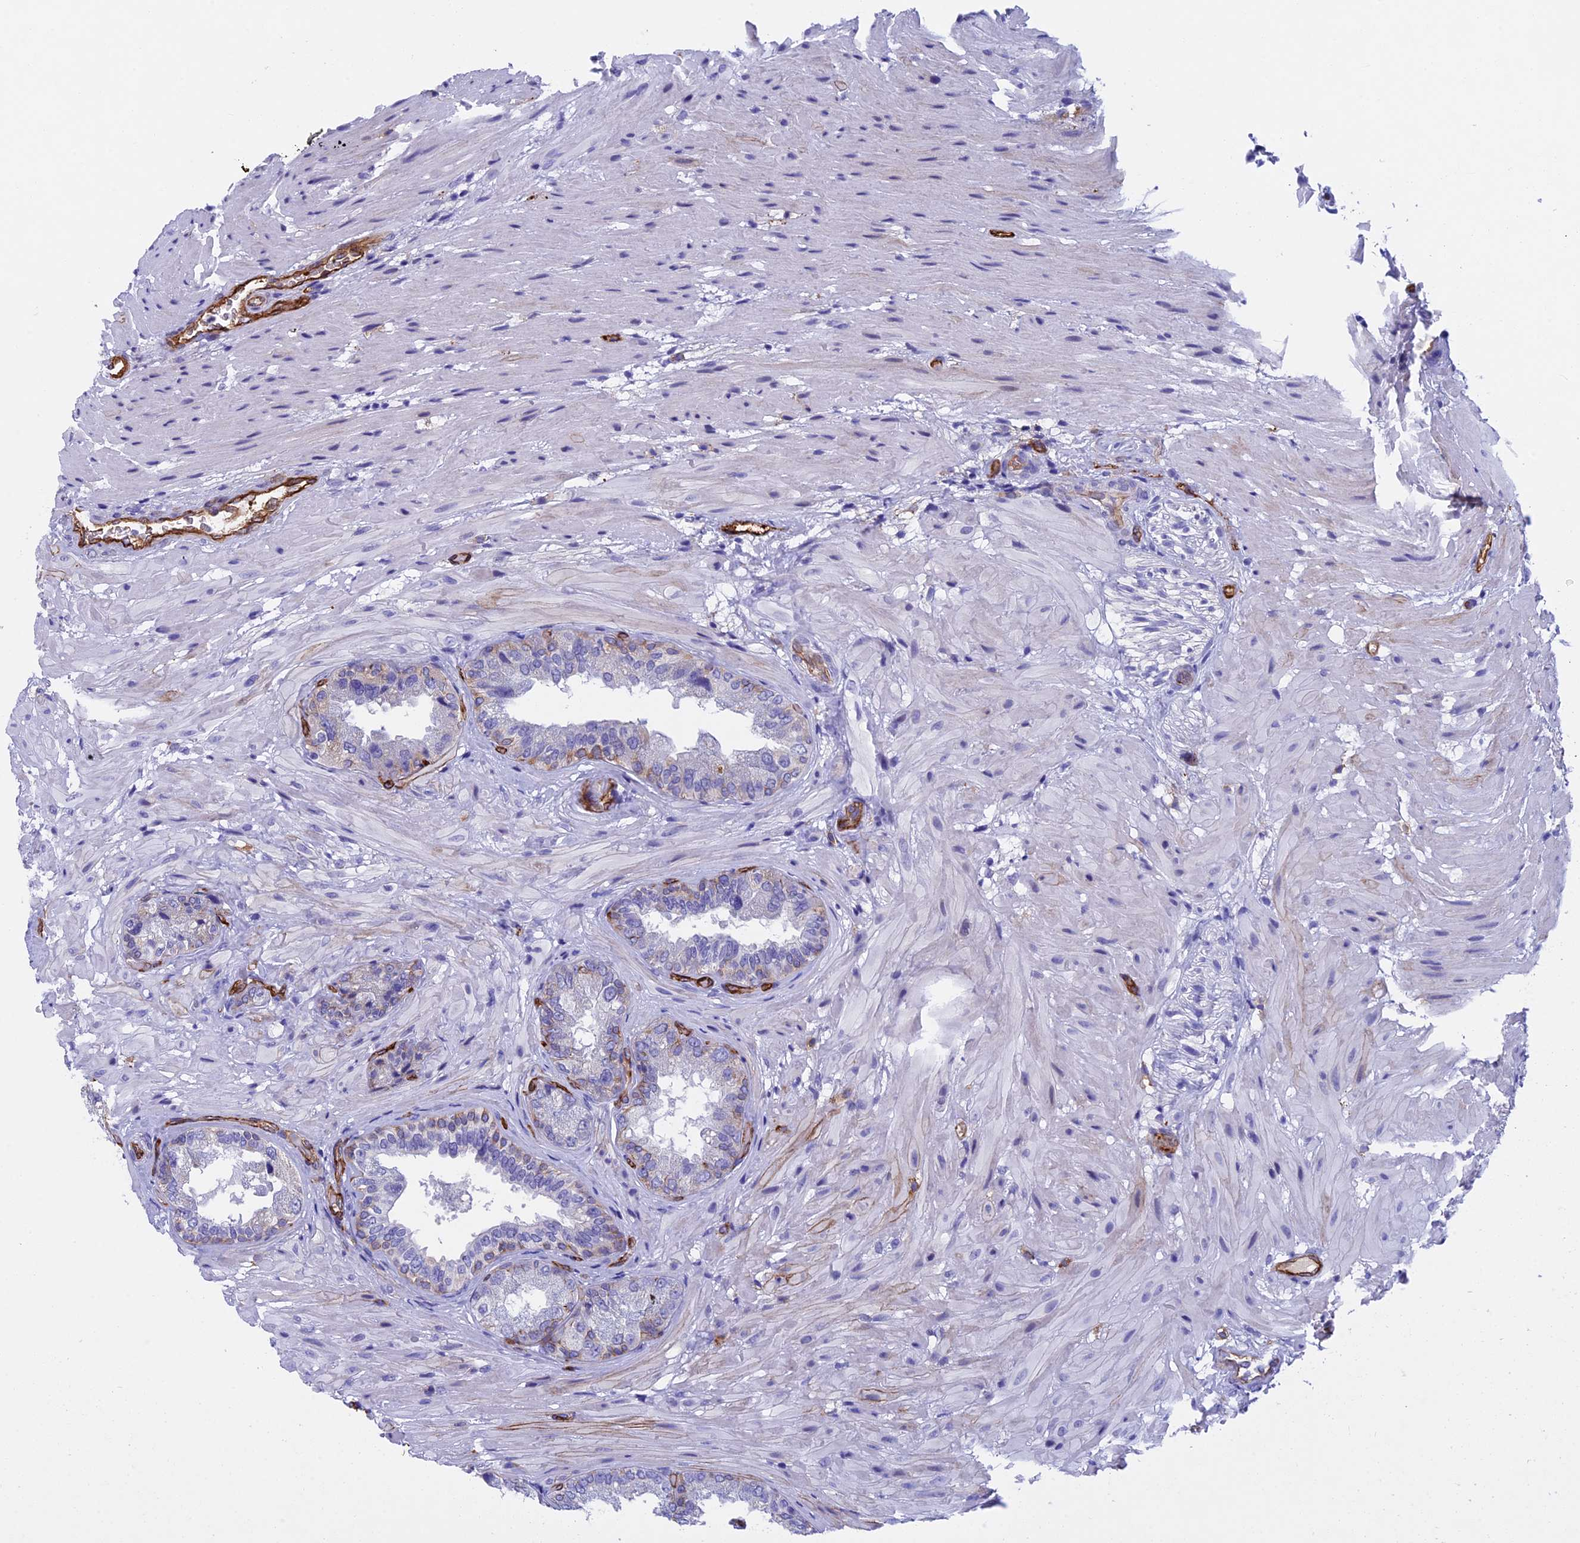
{"staining": {"intensity": "moderate", "quantity": "<25%", "location": "cytoplasmic/membranous"}, "tissue": "seminal vesicle", "cell_type": "Glandular cells", "image_type": "normal", "snomed": [{"axis": "morphology", "description": "Normal tissue, NOS"}, {"axis": "topography", "description": "Seminal veicle"}, {"axis": "topography", "description": "Peripheral nerve tissue"}], "caption": "An IHC photomicrograph of benign tissue is shown. Protein staining in brown labels moderate cytoplasmic/membranous positivity in seminal vesicle within glandular cells. The protein of interest is stained brown, and the nuclei are stained in blue (DAB (3,3'-diaminobenzidine) IHC with brightfield microscopy, high magnification).", "gene": "INSYN1", "patient": {"sex": "male", "age": 63}}